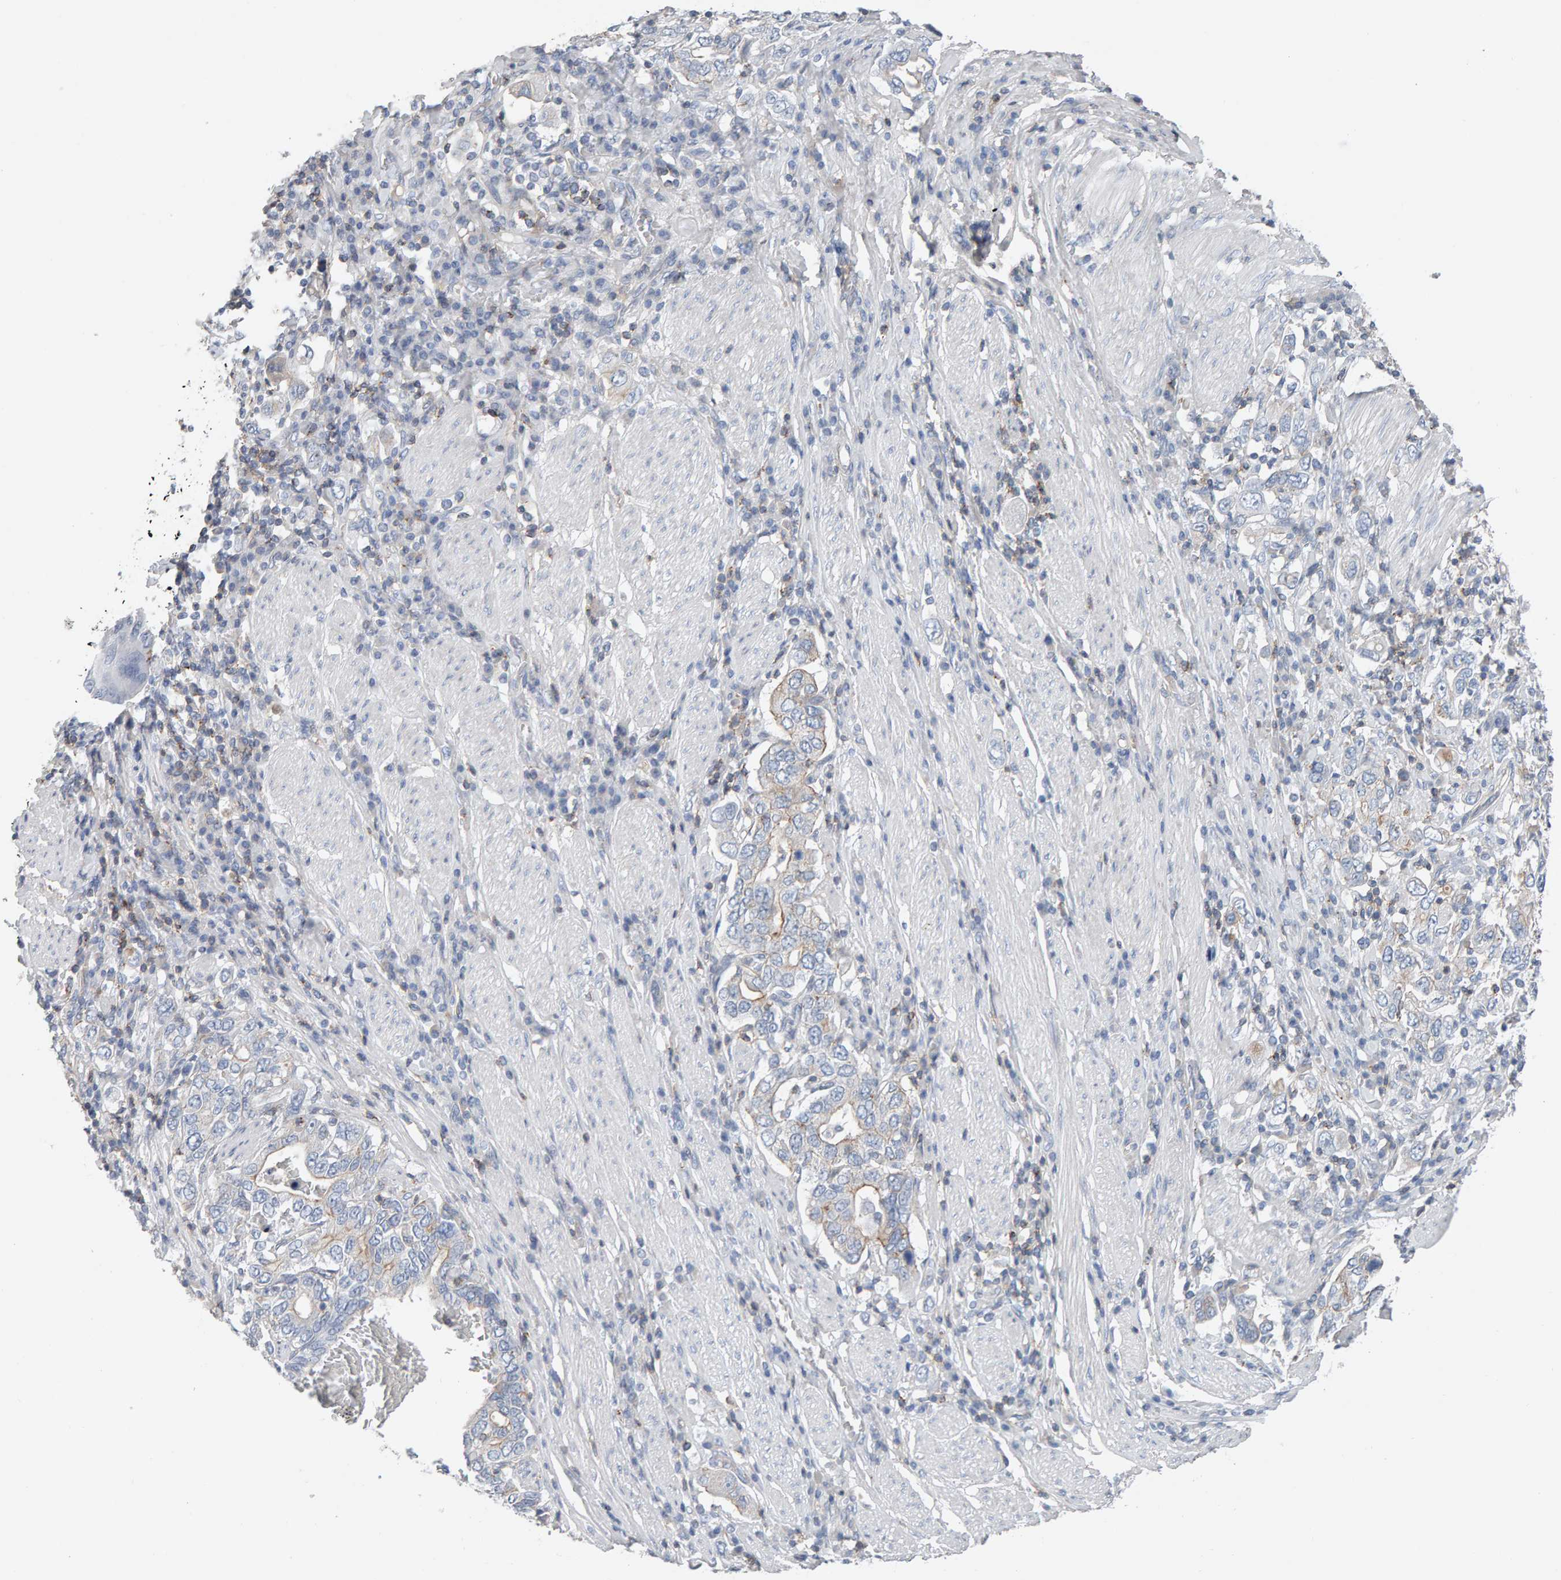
{"staining": {"intensity": "weak", "quantity": "<25%", "location": "cytoplasmic/membranous"}, "tissue": "stomach cancer", "cell_type": "Tumor cells", "image_type": "cancer", "snomed": [{"axis": "morphology", "description": "Adenocarcinoma, NOS"}, {"axis": "topography", "description": "Stomach, upper"}], "caption": "Immunohistochemical staining of stomach cancer (adenocarcinoma) demonstrates no significant expression in tumor cells.", "gene": "FYN", "patient": {"sex": "male", "age": 62}}